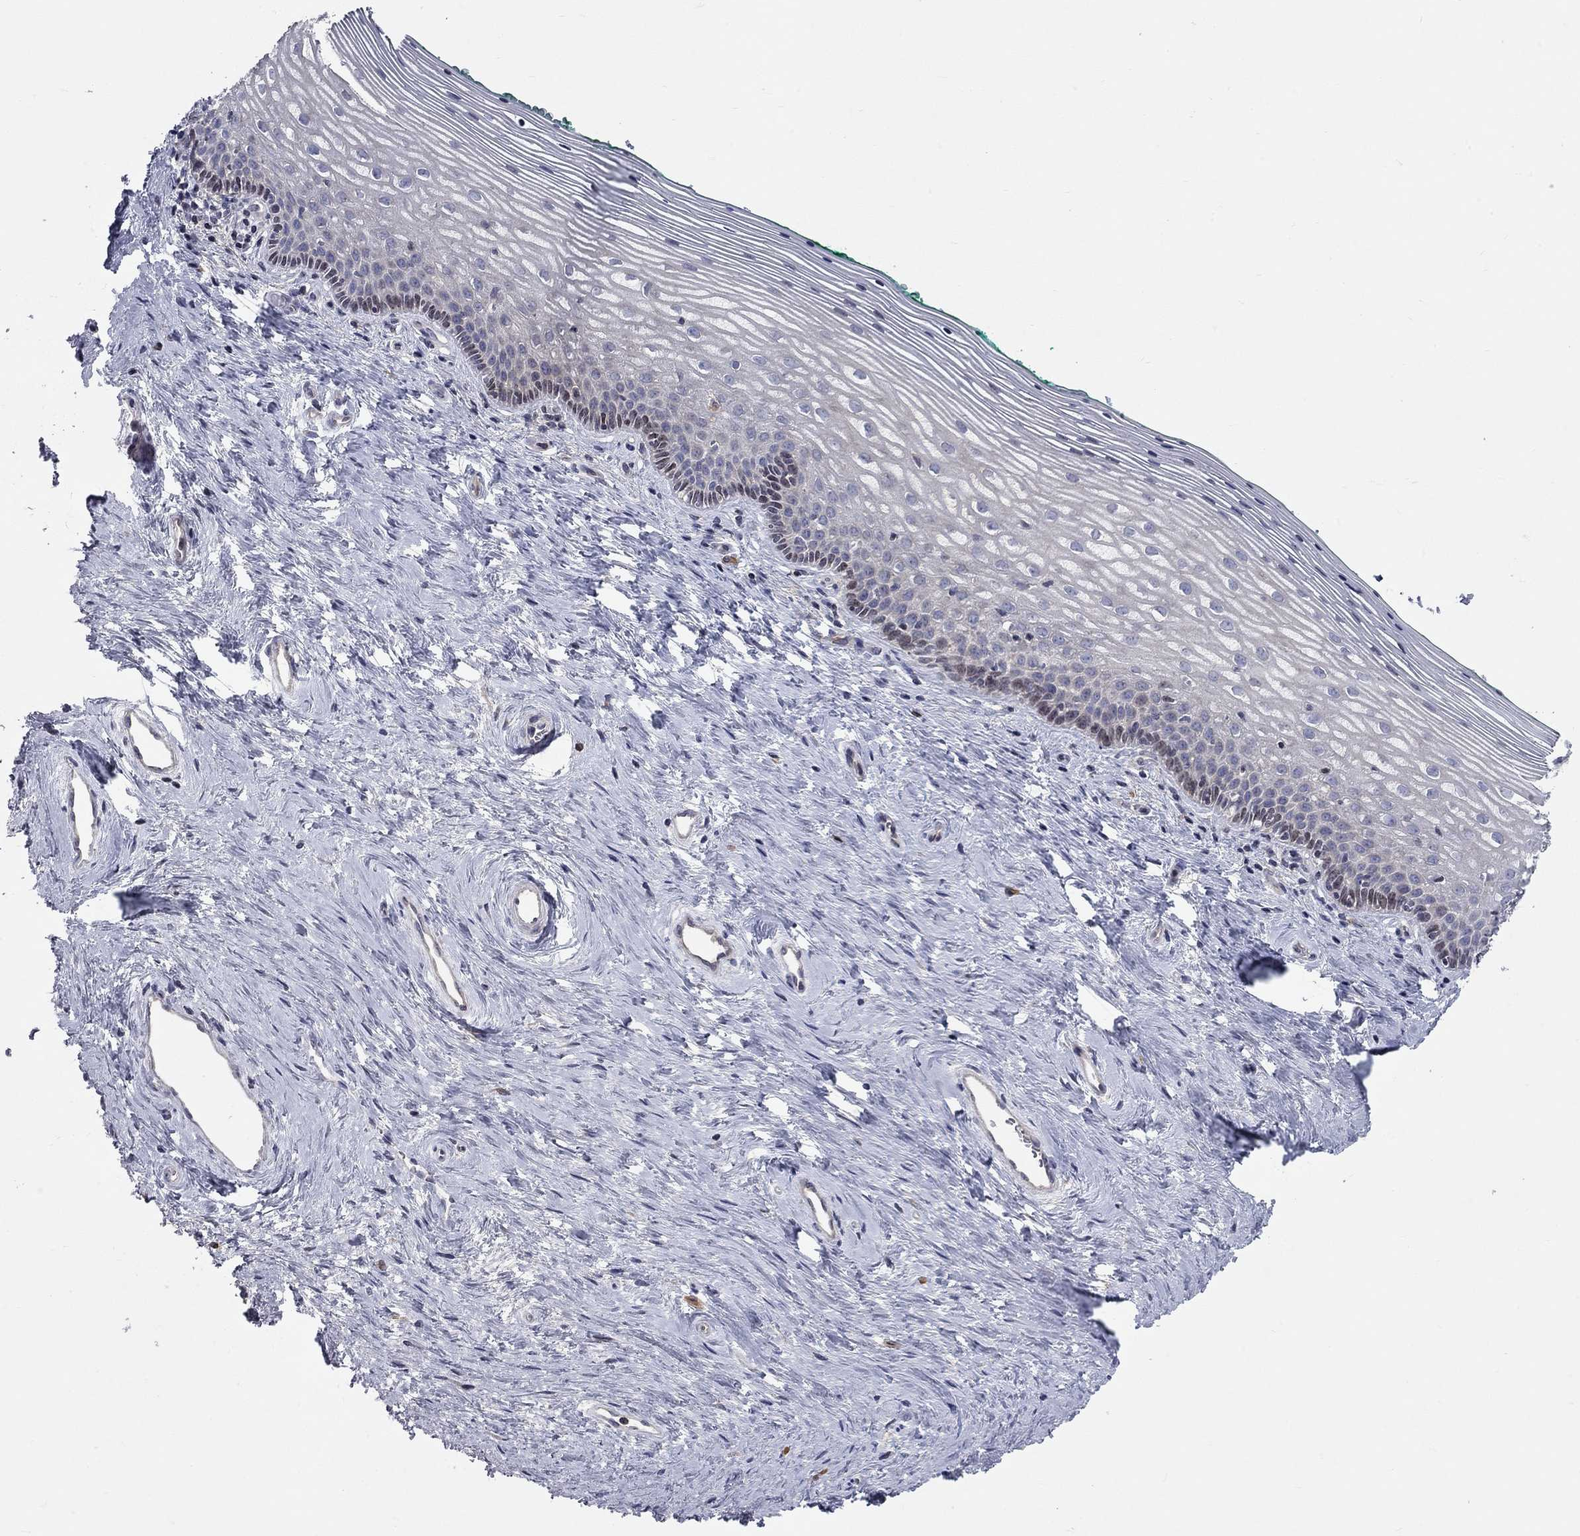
{"staining": {"intensity": "negative", "quantity": "none", "location": "none"}, "tissue": "vagina", "cell_type": "Squamous epithelial cells", "image_type": "normal", "snomed": [{"axis": "morphology", "description": "Normal tissue, NOS"}, {"axis": "topography", "description": "Vagina"}], "caption": "The immunohistochemistry micrograph has no significant expression in squamous epithelial cells of vagina.", "gene": "ERN2", "patient": {"sex": "female", "age": 45}}